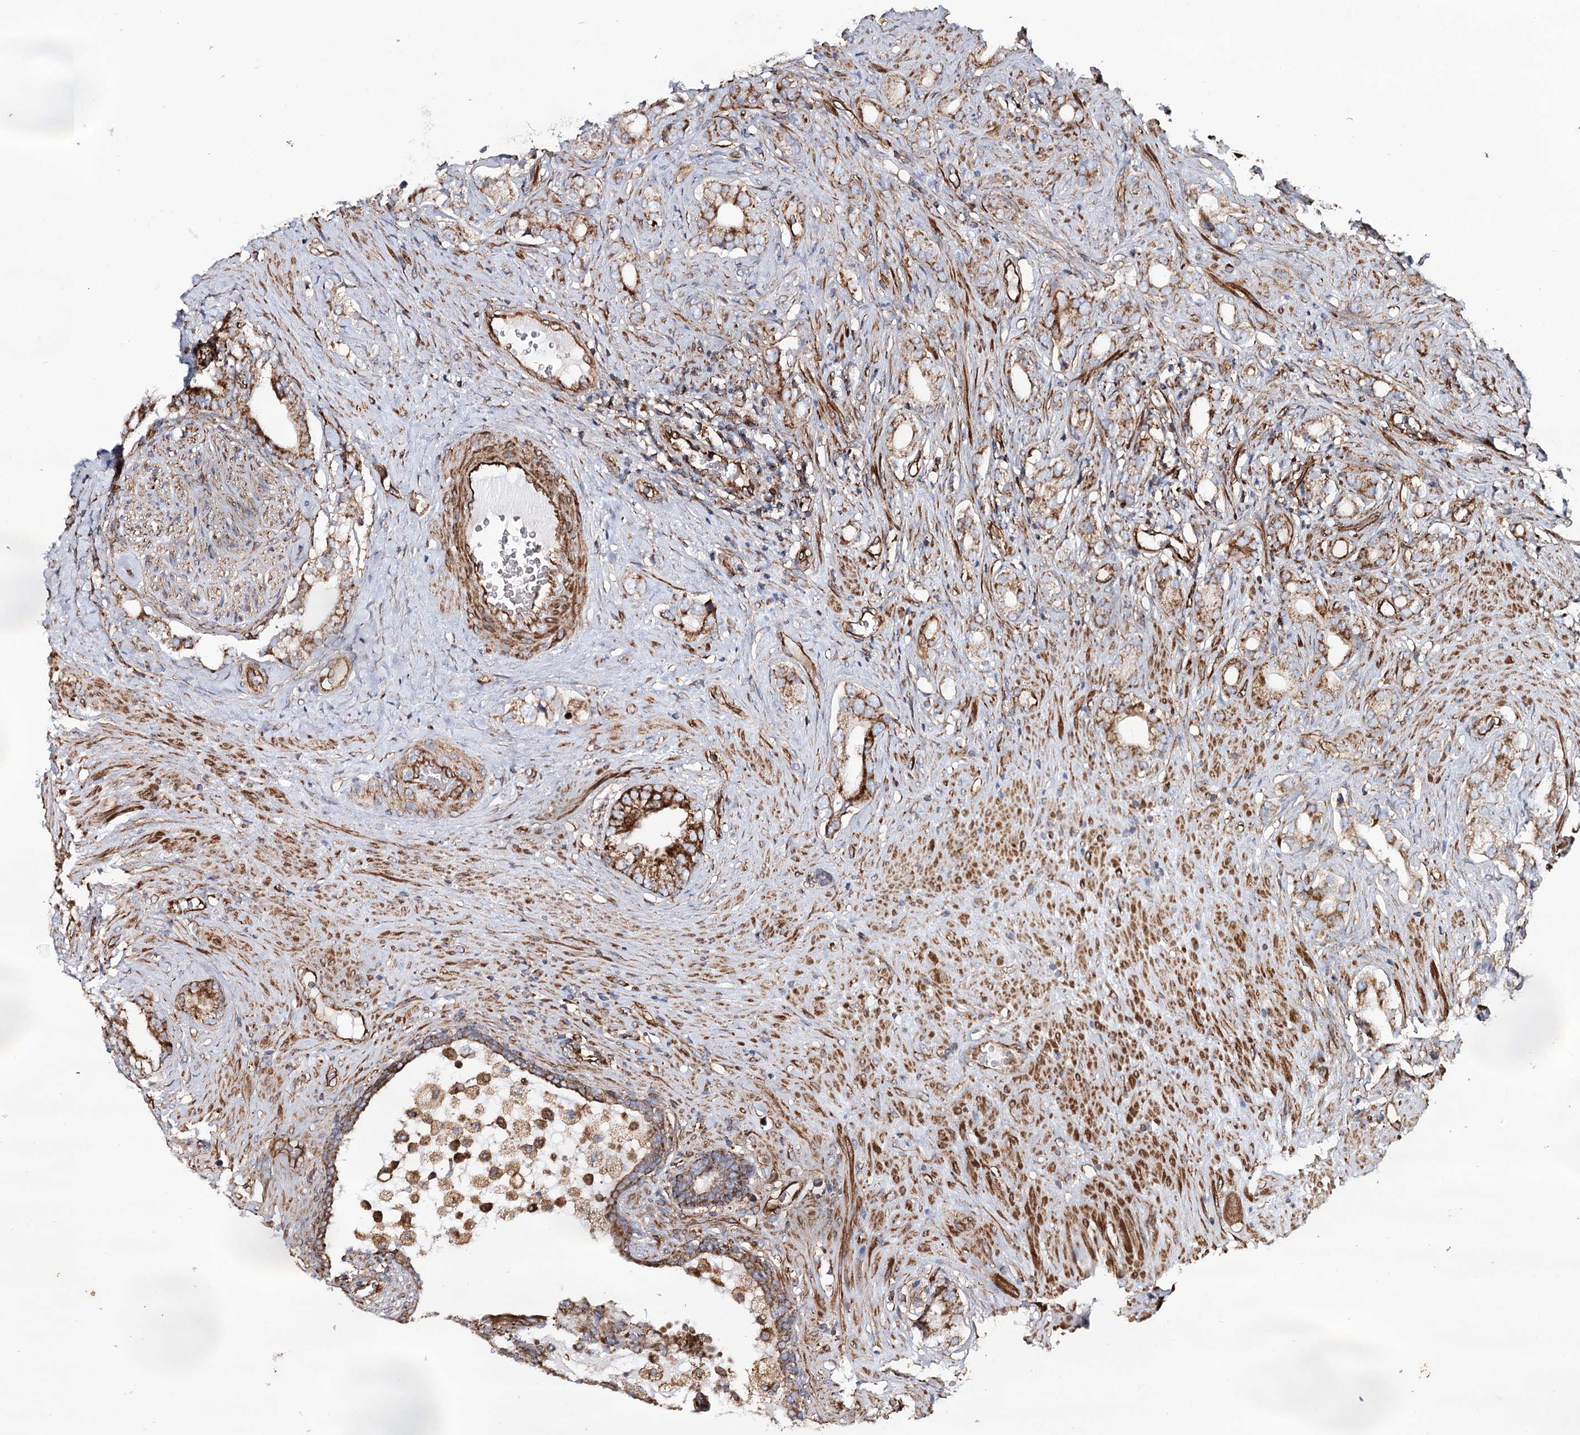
{"staining": {"intensity": "strong", "quantity": ">75%", "location": "cytoplasmic/membranous"}, "tissue": "prostate cancer", "cell_type": "Tumor cells", "image_type": "cancer", "snomed": [{"axis": "morphology", "description": "Adenocarcinoma, Low grade"}, {"axis": "topography", "description": "Prostate"}], "caption": "Strong cytoplasmic/membranous staining for a protein is present in about >75% of tumor cells of prostate adenocarcinoma (low-grade) using immunohistochemistry (IHC).", "gene": "THUMPD3", "patient": {"sex": "male", "age": 71}}